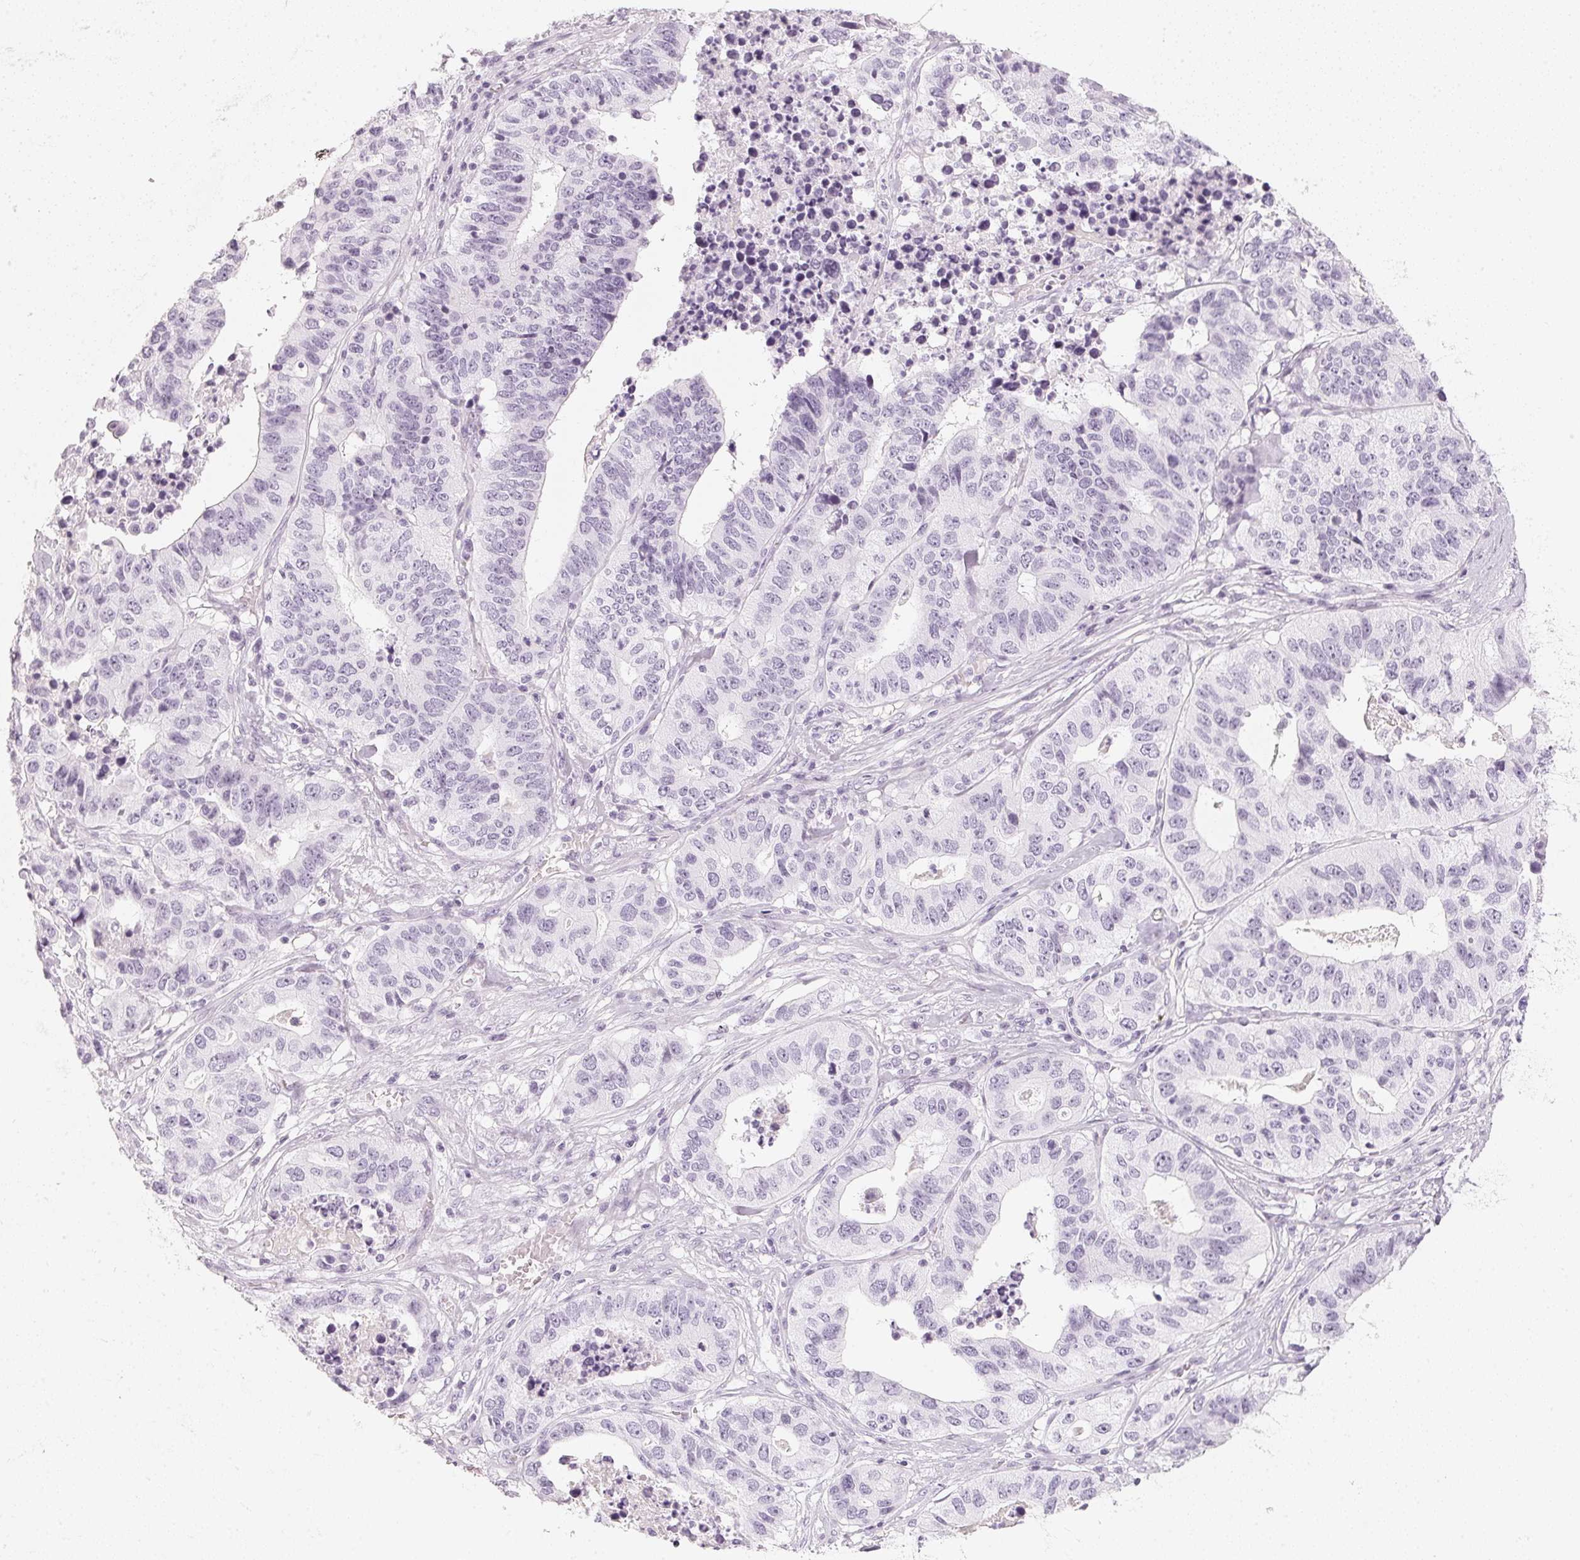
{"staining": {"intensity": "negative", "quantity": "none", "location": "none"}, "tissue": "stomach cancer", "cell_type": "Tumor cells", "image_type": "cancer", "snomed": [{"axis": "morphology", "description": "Adenocarcinoma, NOS"}, {"axis": "topography", "description": "Stomach, upper"}], "caption": "Stomach cancer (adenocarcinoma) was stained to show a protein in brown. There is no significant positivity in tumor cells.", "gene": "SLC22A8", "patient": {"sex": "female", "age": 67}}